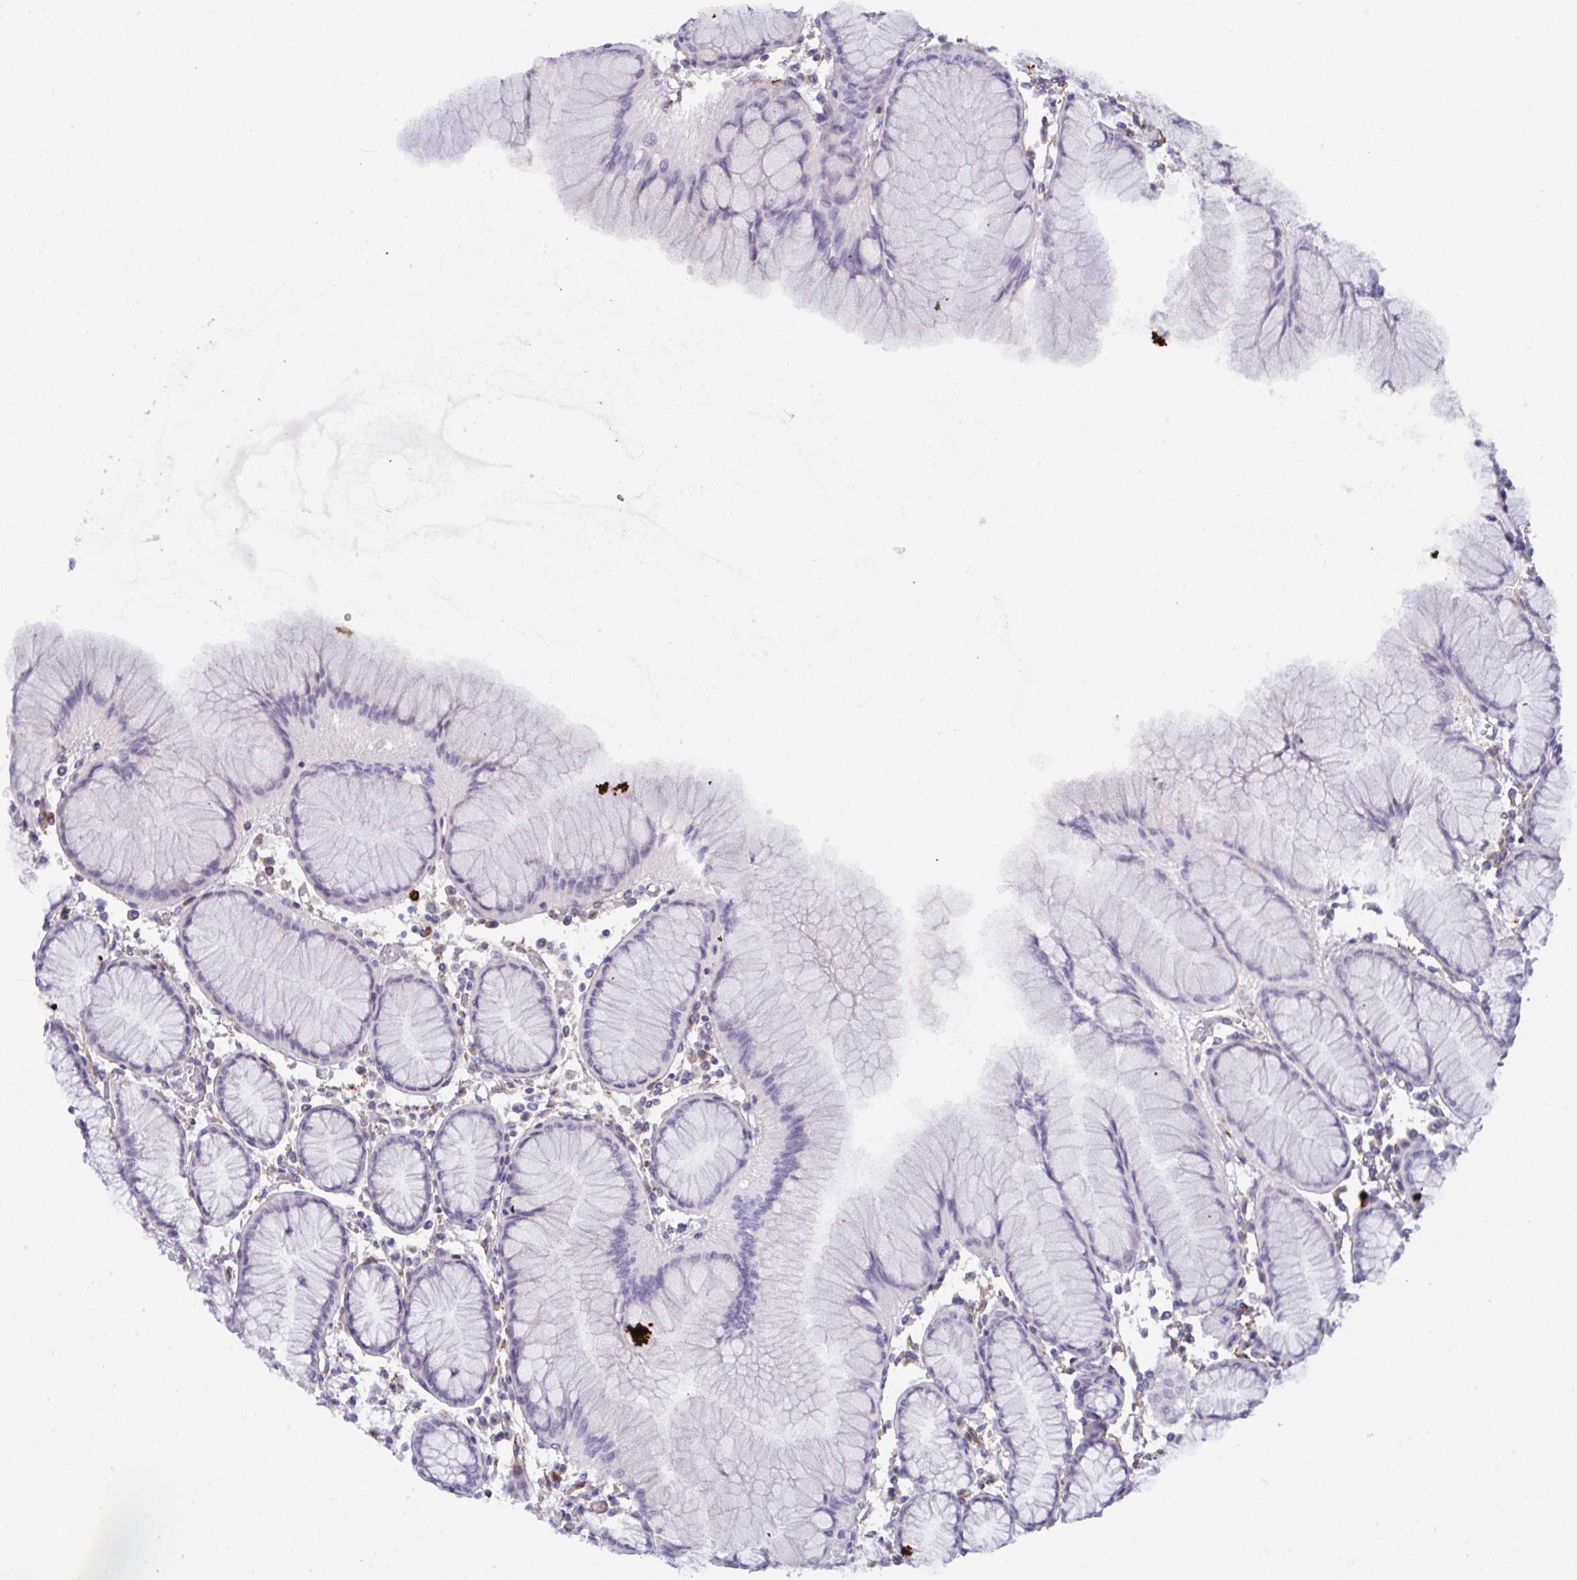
{"staining": {"intensity": "weak", "quantity": "<25%", "location": "cytoplasmic/membranous"}, "tissue": "stomach", "cell_type": "Glandular cells", "image_type": "normal", "snomed": [{"axis": "morphology", "description": "Normal tissue, NOS"}, {"axis": "topography", "description": "Stomach"}], "caption": "DAB immunohistochemical staining of benign human stomach displays no significant staining in glandular cells. The staining is performed using DAB brown chromogen with nuclei counter-stained in using hematoxylin.", "gene": "DCBLD1", "patient": {"sex": "female", "age": 57}}